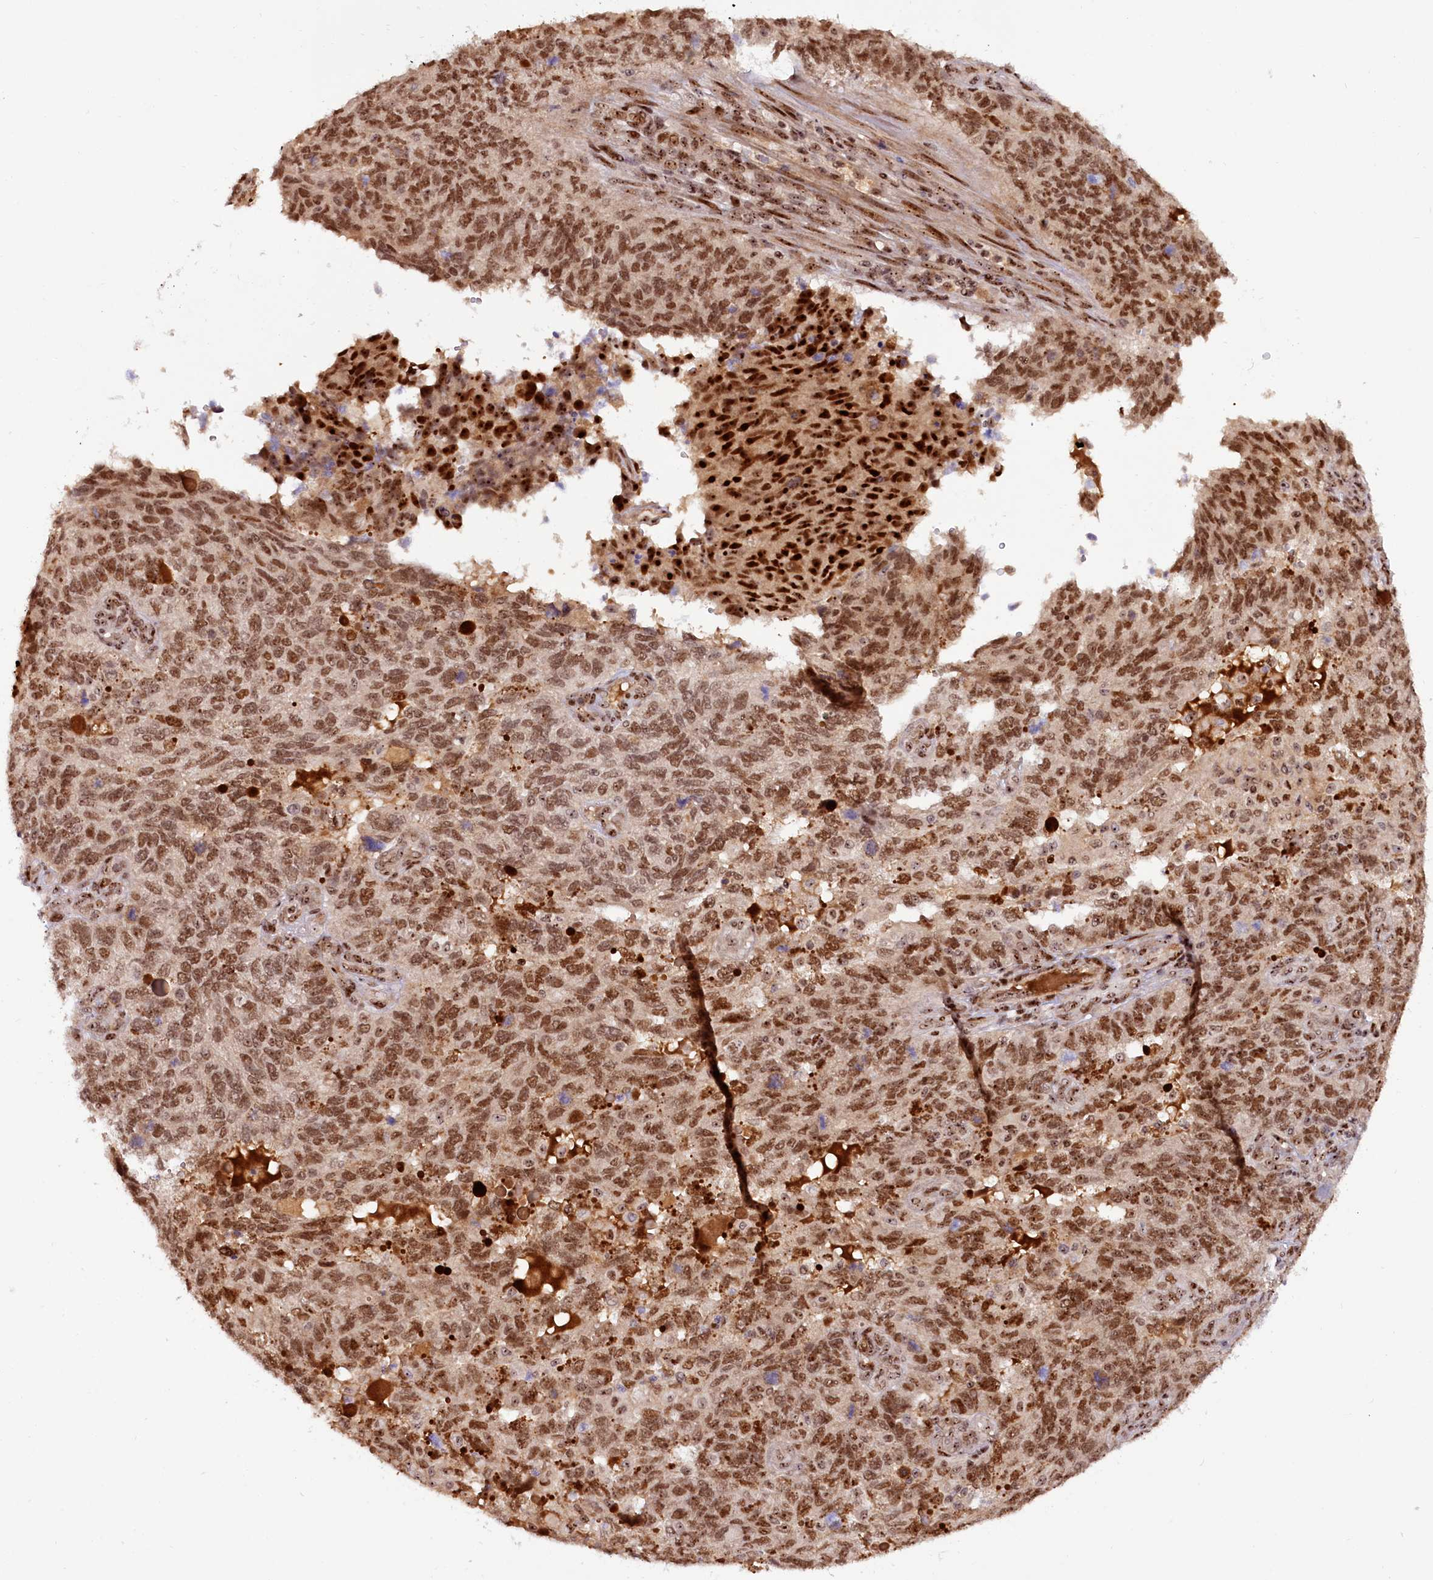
{"staining": {"intensity": "strong", "quantity": ">75%", "location": "nuclear"}, "tissue": "endometrial cancer", "cell_type": "Tumor cells", "image_type": "cancer", "snomed": [{"axis": "morphology", "description": "Adenocarcinoma, NOS"}, {"axis": "topography", "description": "Endometrium"}], "caption": "Adenocarcinoma (endometrial) stained with a protein marker displays strong staining in tumor cells.", "gene": "TCOF1", "patient": {"sex": "female", "age": 66}}